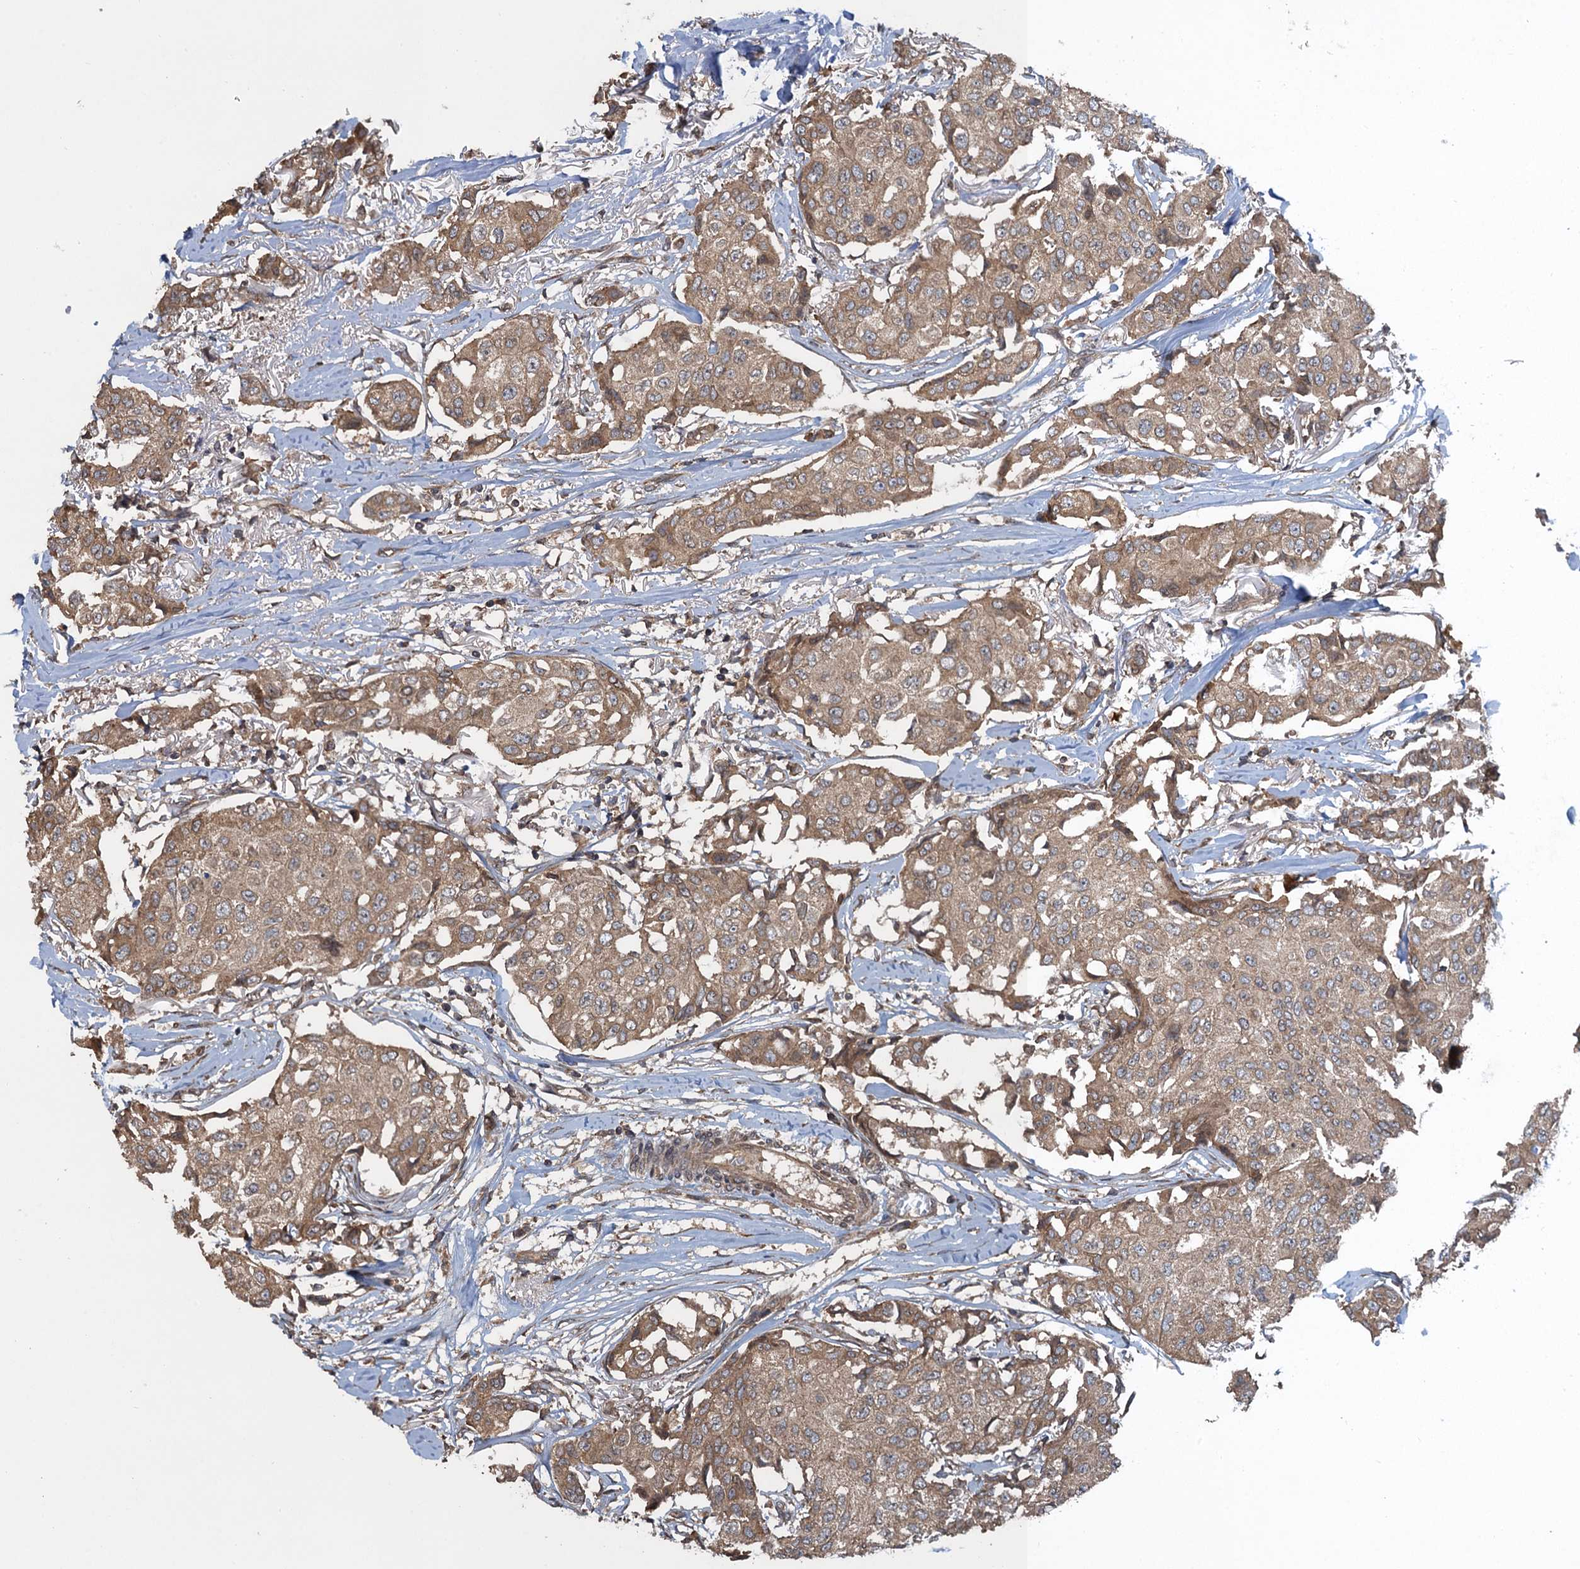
{"staining": {"intensity": "moderate", "quantity": ">75%", "location": "cytoplasmic/membranous"}, "tissue": "breast cancer", "cell_type": "Tumor cells", "image_type": "cancer", "snomed": [{"axis": "morphology", "description": "Duct carcinoma"}, {"axis": "topography", "description": "Breast"}], "caption": "A high-resolution photomicrograph shows immunohistochemistry (IHC) staining of invasive ductal carcinoma (breast), which exhibits moderate cytoplasmic/membranous staining in about >75% of tumor cells.", "gene": "GLE1", "patient": {"sex": "female", "age": 80}}